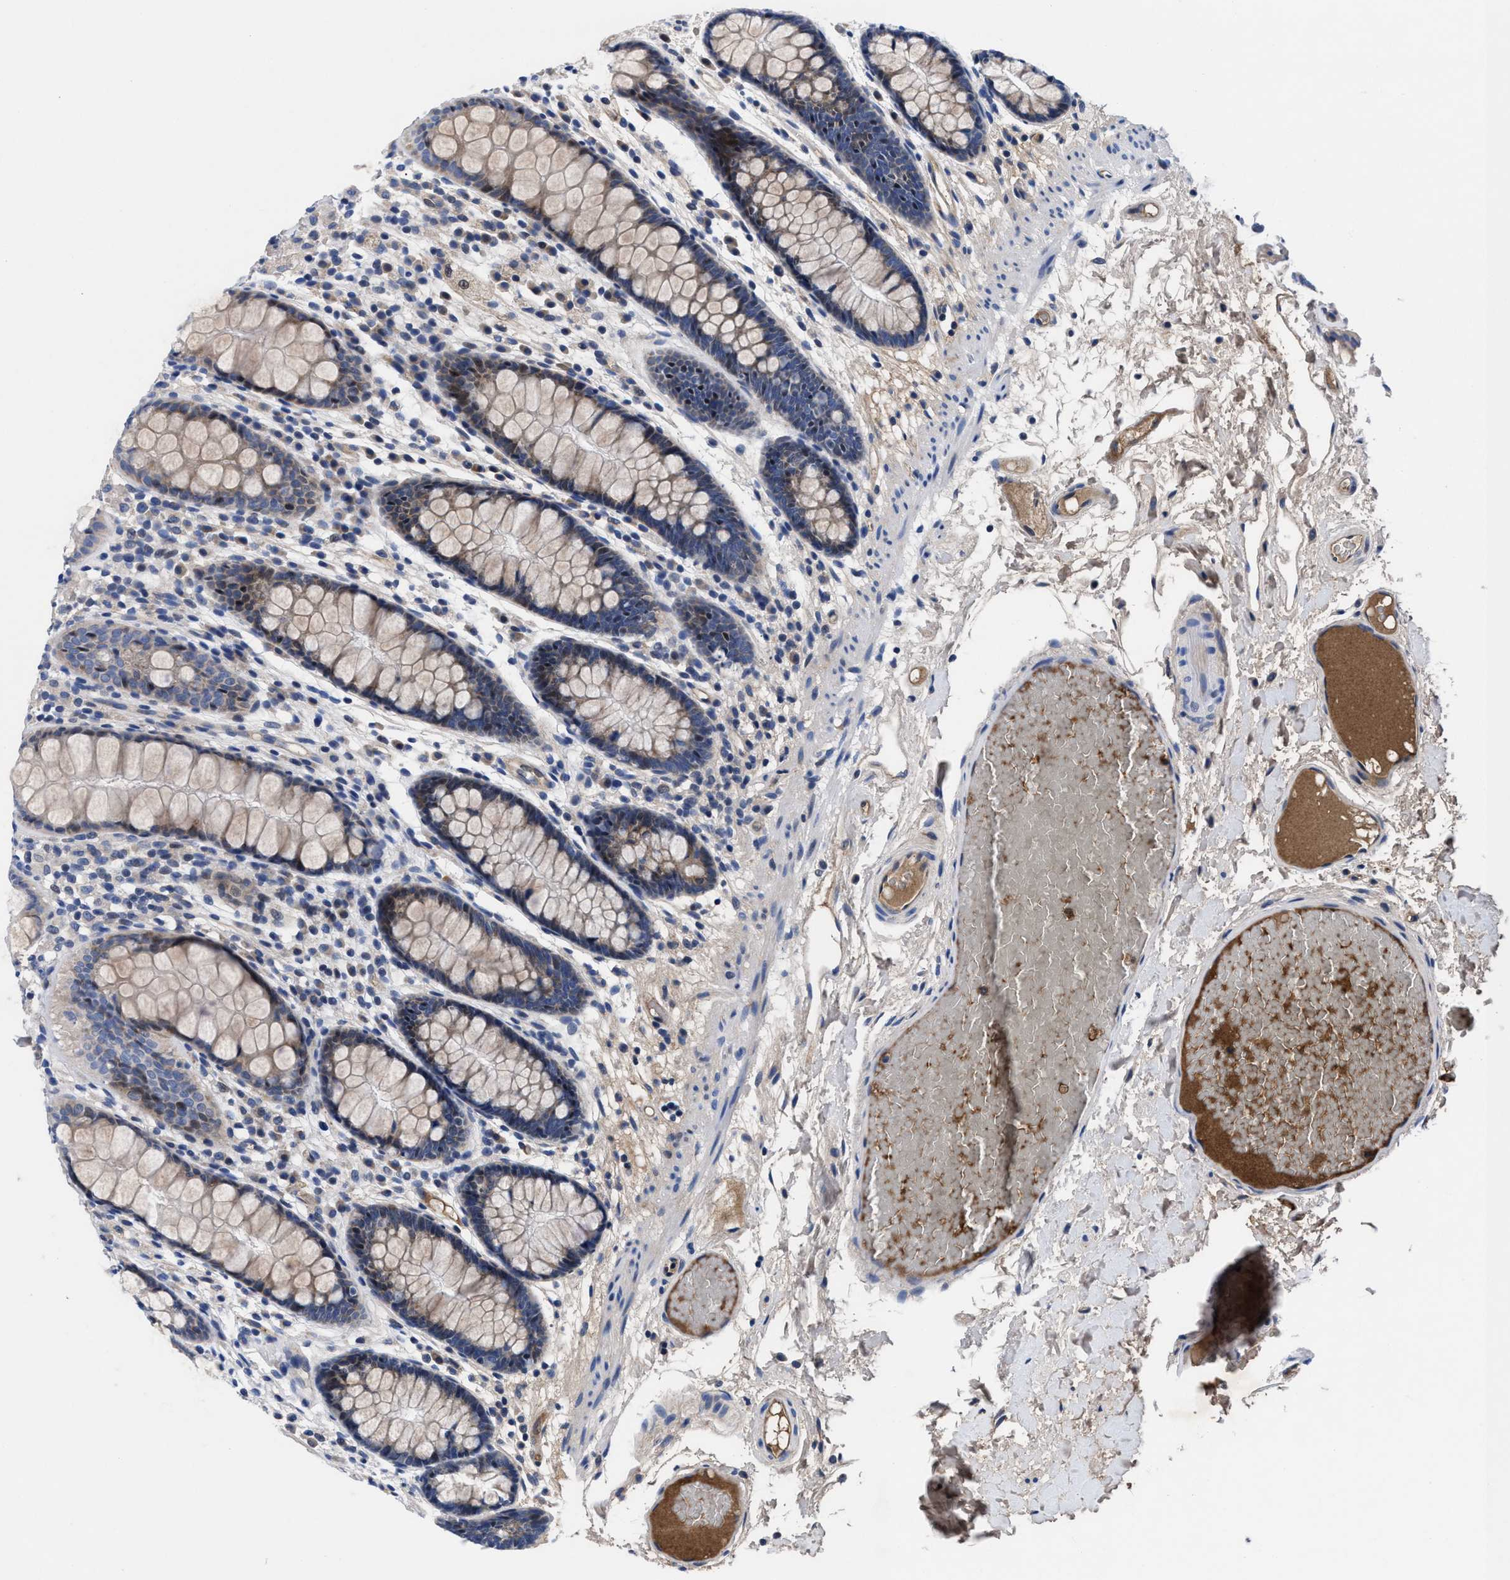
{"staining": {"intensity": "negative", "quantity": "none", "location": "none"}, "tissue": "colon", "cell_type": "Endothelial cells", "image_type": "normal", "snomed": [{"axis": "morphology", "description": "Normal tissue, NOS"}, {"axis": "topography", "description": "Colon"}], "caption": "Immunohistochemistry (IHC) image of unremarkable human colon stained for a protein (brown), which reveals no positivity in endothelial cells. (Immunohistochemistry, brightfield microscopy, high magnification).", "gene": "DHRS13", "patient": {"sex": "female", "age": 56}}